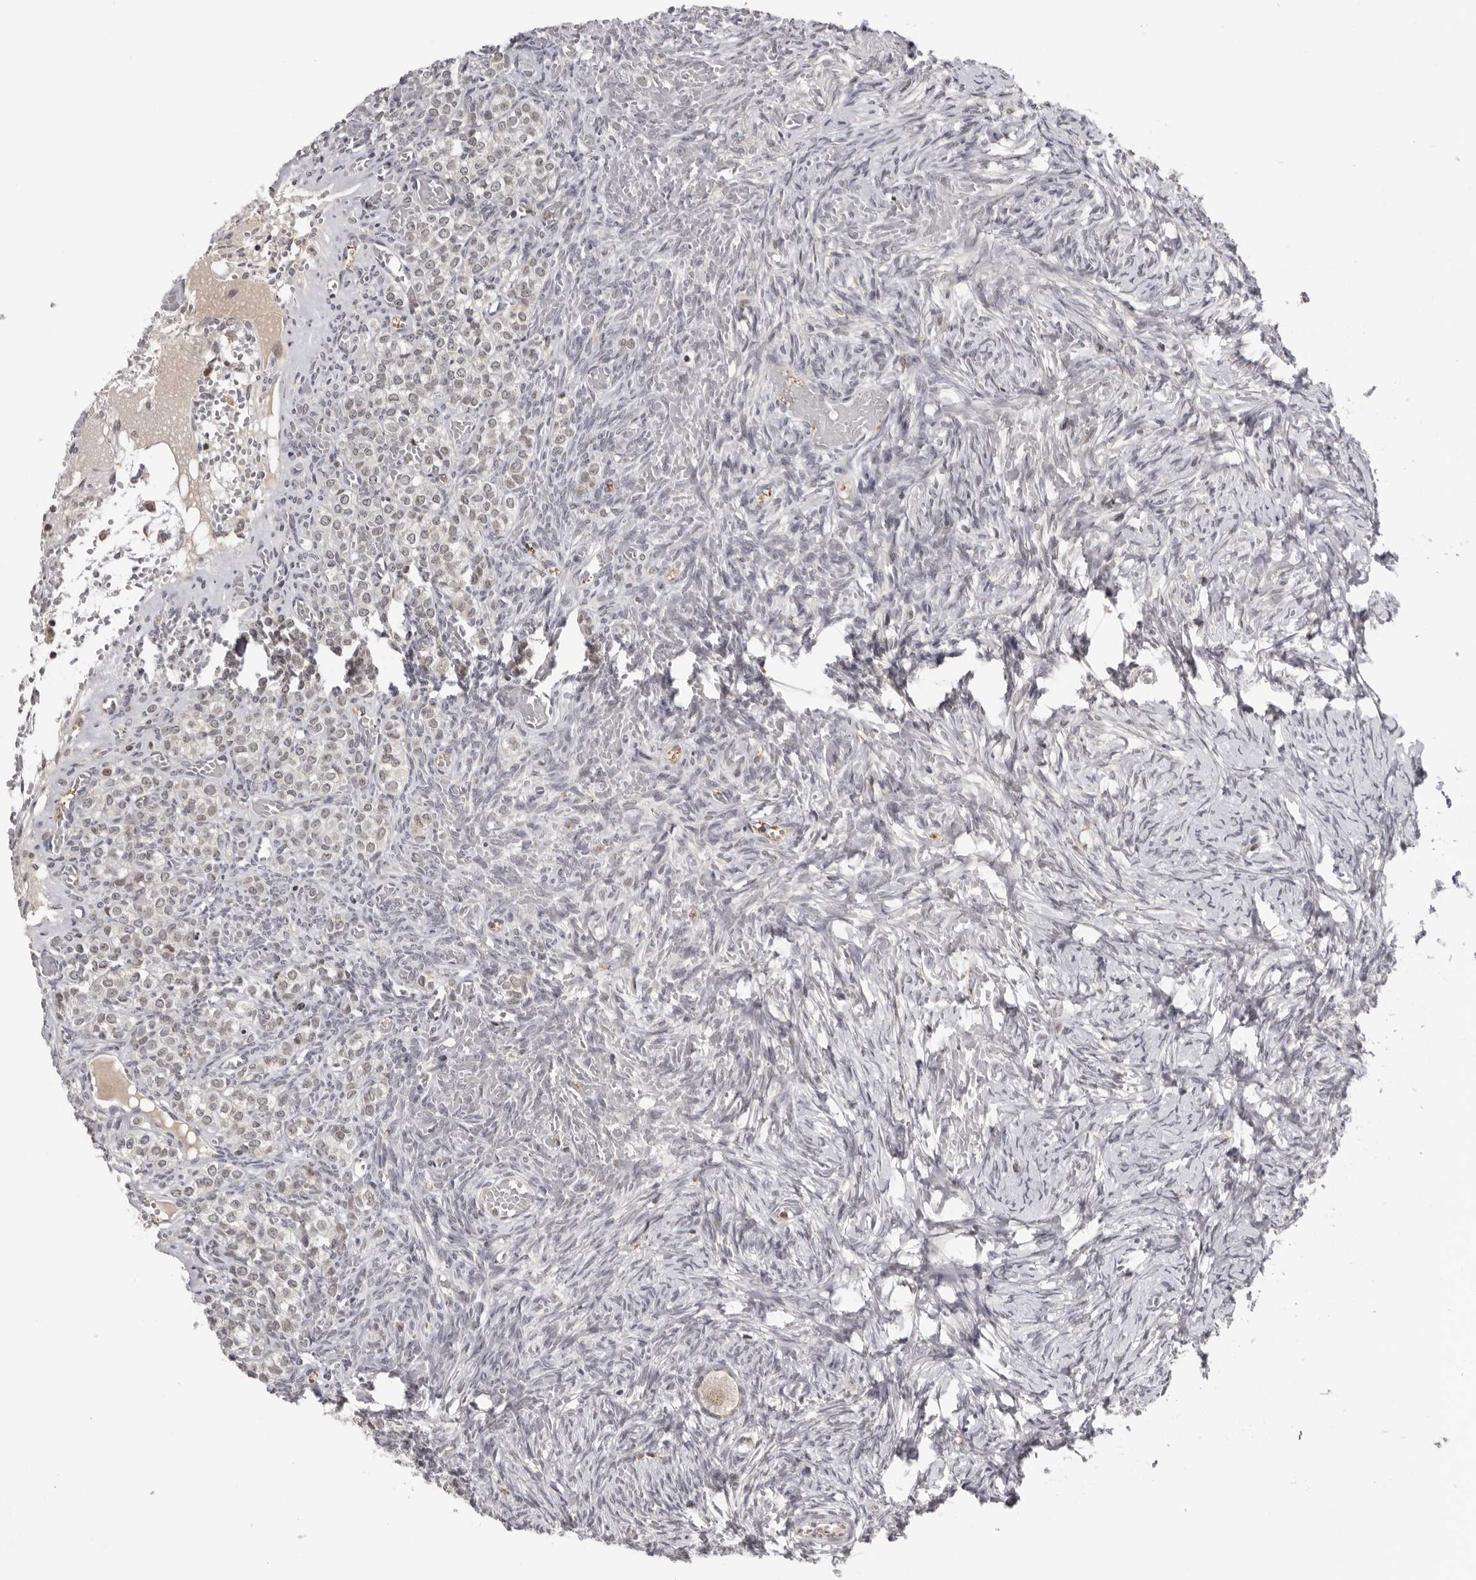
{"staining": {"intensity": "negative", "quantity": "none", "location": "none"}, "tissue": "ovary", "cell_type": "Follicle cells", "image_type": "normal", "snomed": [{"axis": "morphology", "description": "Adenocarcinoma, NOS"}, {"axis": "topography", "description": "Endometrium"}], "caption": "Histopathology image shows no protein expression in follicle cells of benign ovary.", "gene": "KIF2B", "patient": {"sex": "female", "age": 32}}